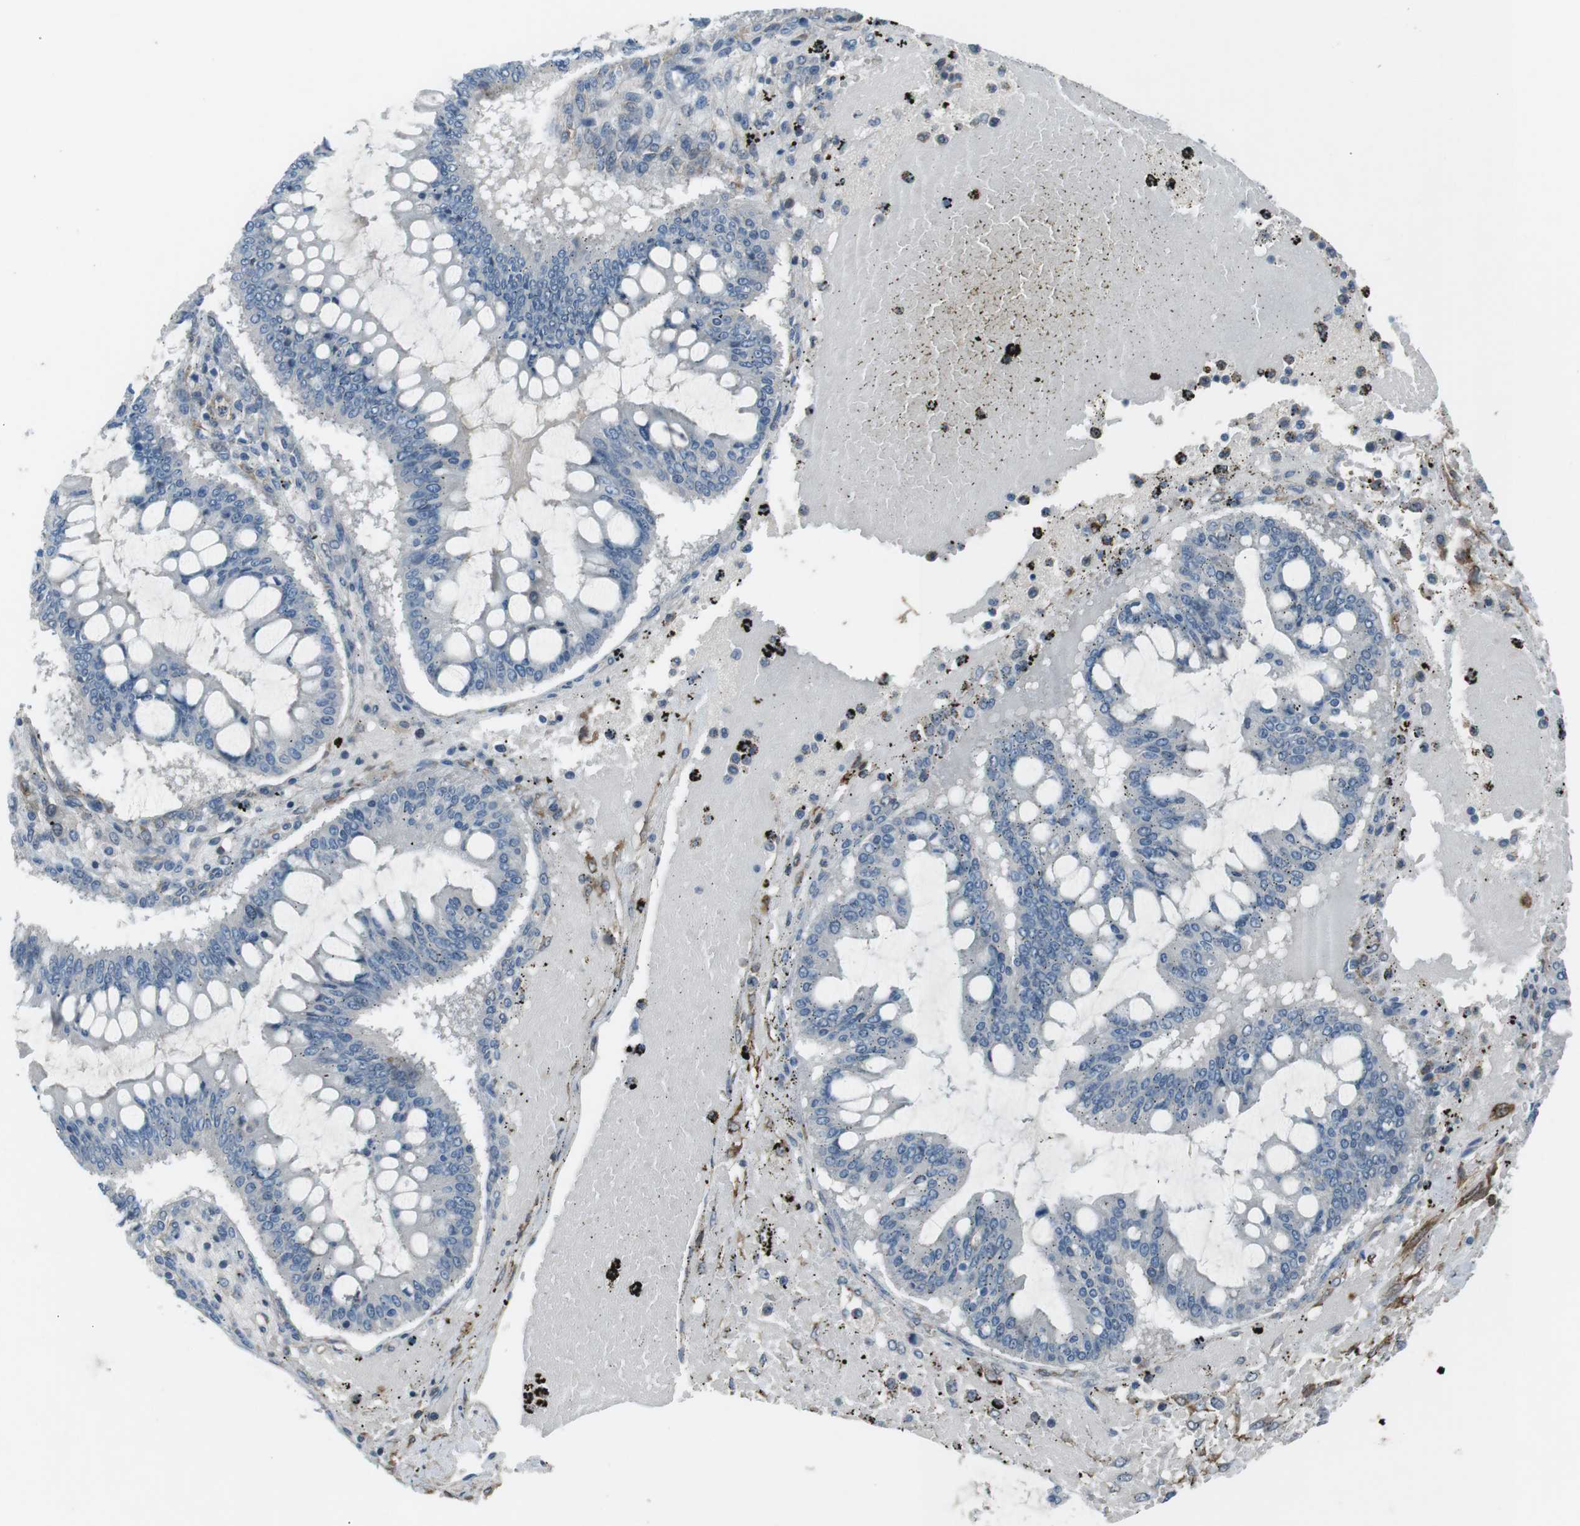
{"staining": {"intensity": "negative", "quantity": "none", "location": "none"}, "tissue": "ovarian cancer", "cell_type": "Tumor cells", "image_type": "cancer", "snomed": [{"axis": "morphology", "description": "Cystadenocarcinoma, mucinous, NOS"}, {"axis": "topography", "description": "Ovary"}], "caption": "Mucinous cystadenocarcinoma (ovarian) stained for a protein using immunohistochemistry (IHC) exhibits no positivity tumor cells.", "gene": "ANK2", "patient": {"sex": "female", "age": 73}}